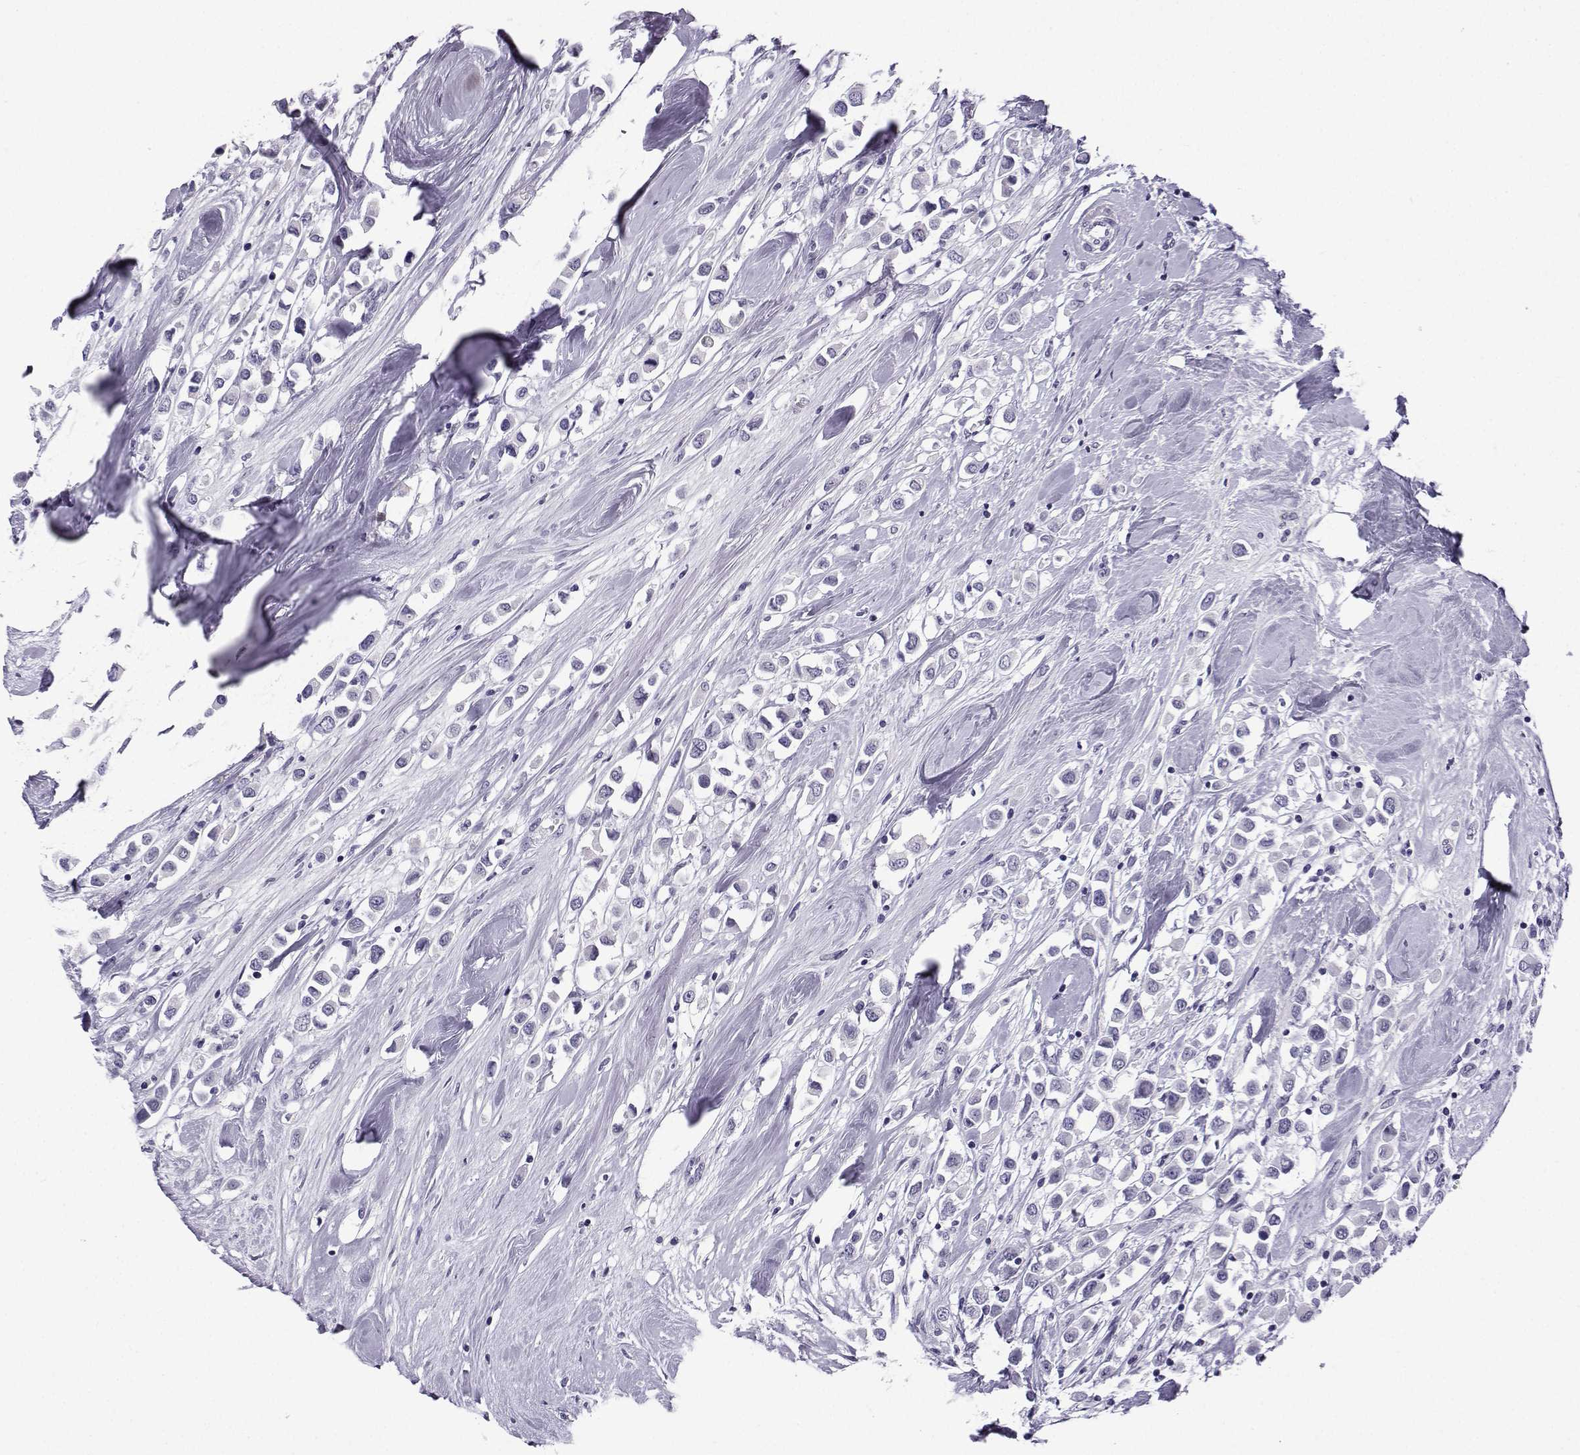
{"staining": {"intensity": "negative", "quantity": "none", "location": "none"}, "tissue": "breast cancer", "cell_type": "Tumor cells", "image_type": "cancer", "snomed": [{"axis": "morphology", "description": "Duct carcinoma"}, {"axis": "topography", "description": "Breast"}], "caption": "A micrograph of human breast intraductal carcinoma is negative for staining in tumor cells.", "gene": "MRGBP", "patient": {"sex": "female", "age": 61}}